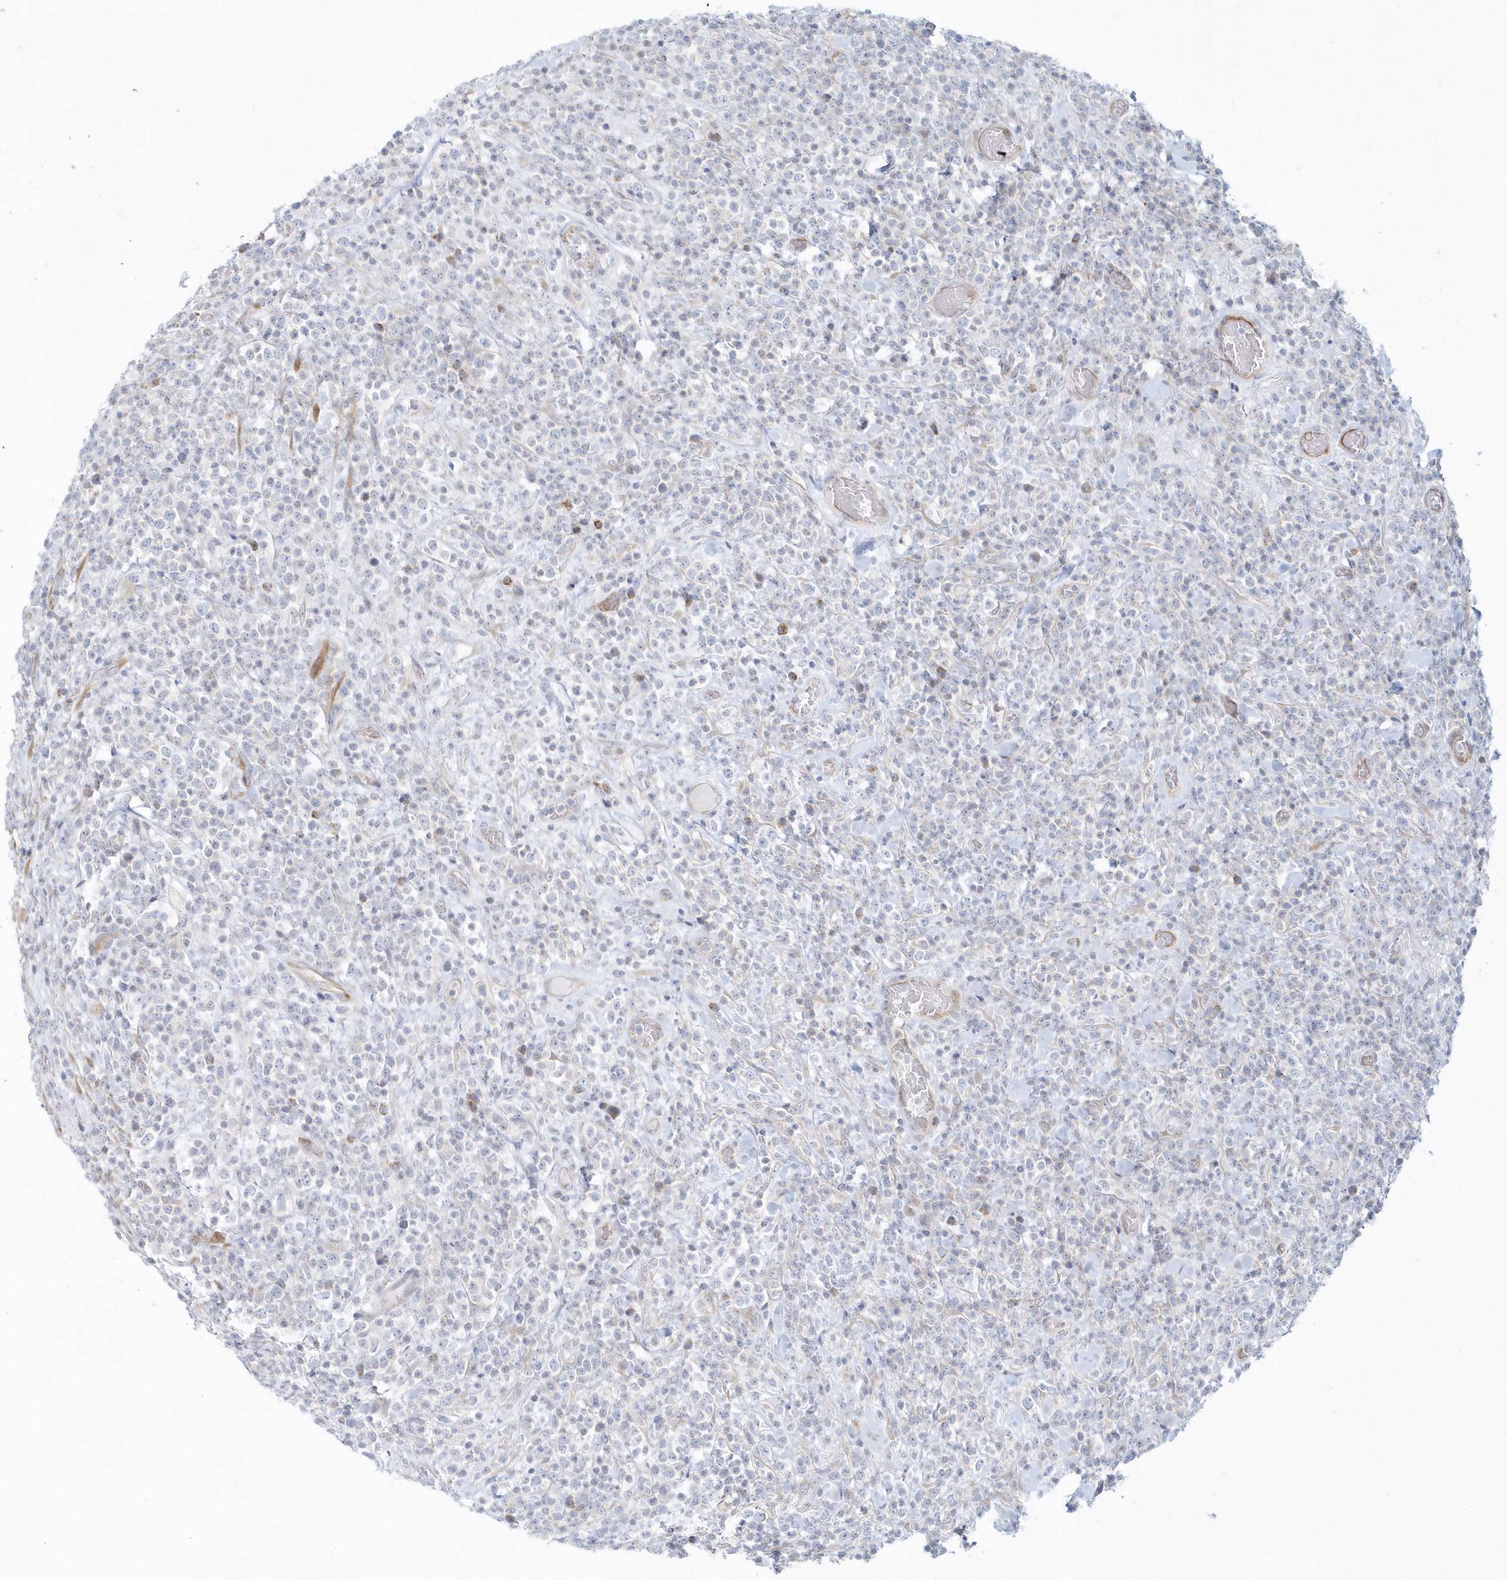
{"staining": {"intensity": "negative", "quantity": "none", "location": "none"}, "tissue": "lymphoma", "cell_type": "Tumor cells", "image_type": "cancer", "snomed": [{"axis": "morphology", "description": "Malignant lymphoma, non-Hodgkin's type, High grade"}, {"axis": "topography", "description": "Colon"}], "caption": "The image displays no significant expression in tumor cells of malignant lymphoma, non-Hodgkin's type (high-grade).", "gene": "DNAH1", "patient": {"sex": "female", "age": 53}}